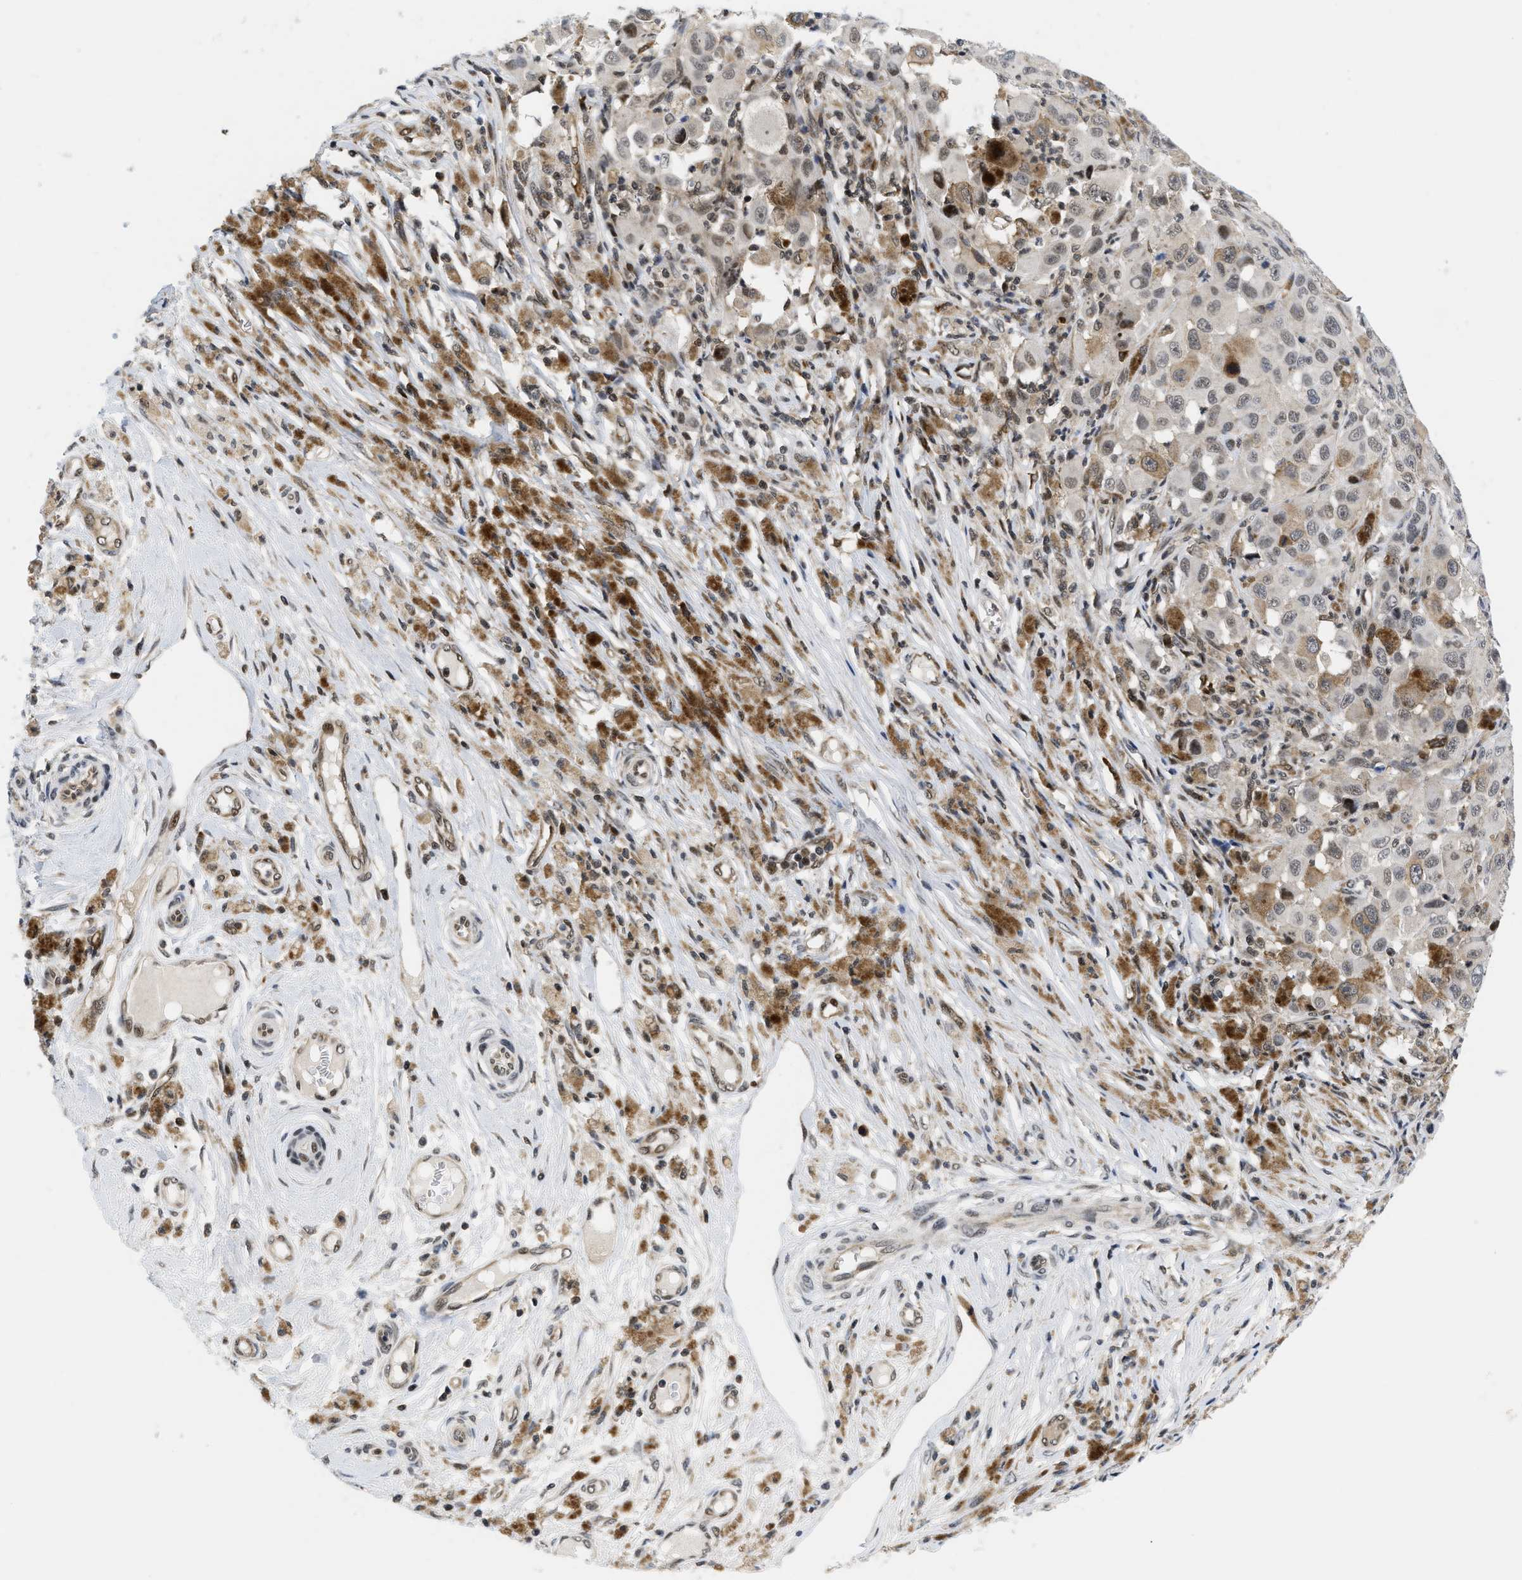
{"staining": {"intensity": "moderate", "quantity": "25%-75%", "location": "cytoplasmic/membranous"}, "tissue": "melanoma", "cell_type": "Tumor cells", "image_type": "cancer", "snomed": [{"axis": "morphology", "description": "Malignant melanoma, NOS"}, {"axis": "topography", "description": "Skin"}], "caption": "Human malignant melanoma stained with a protein marker displays moderate staining in tumor cells.", "gene": "HIF1A", "patient": {"sex": "male", "age": 96}}